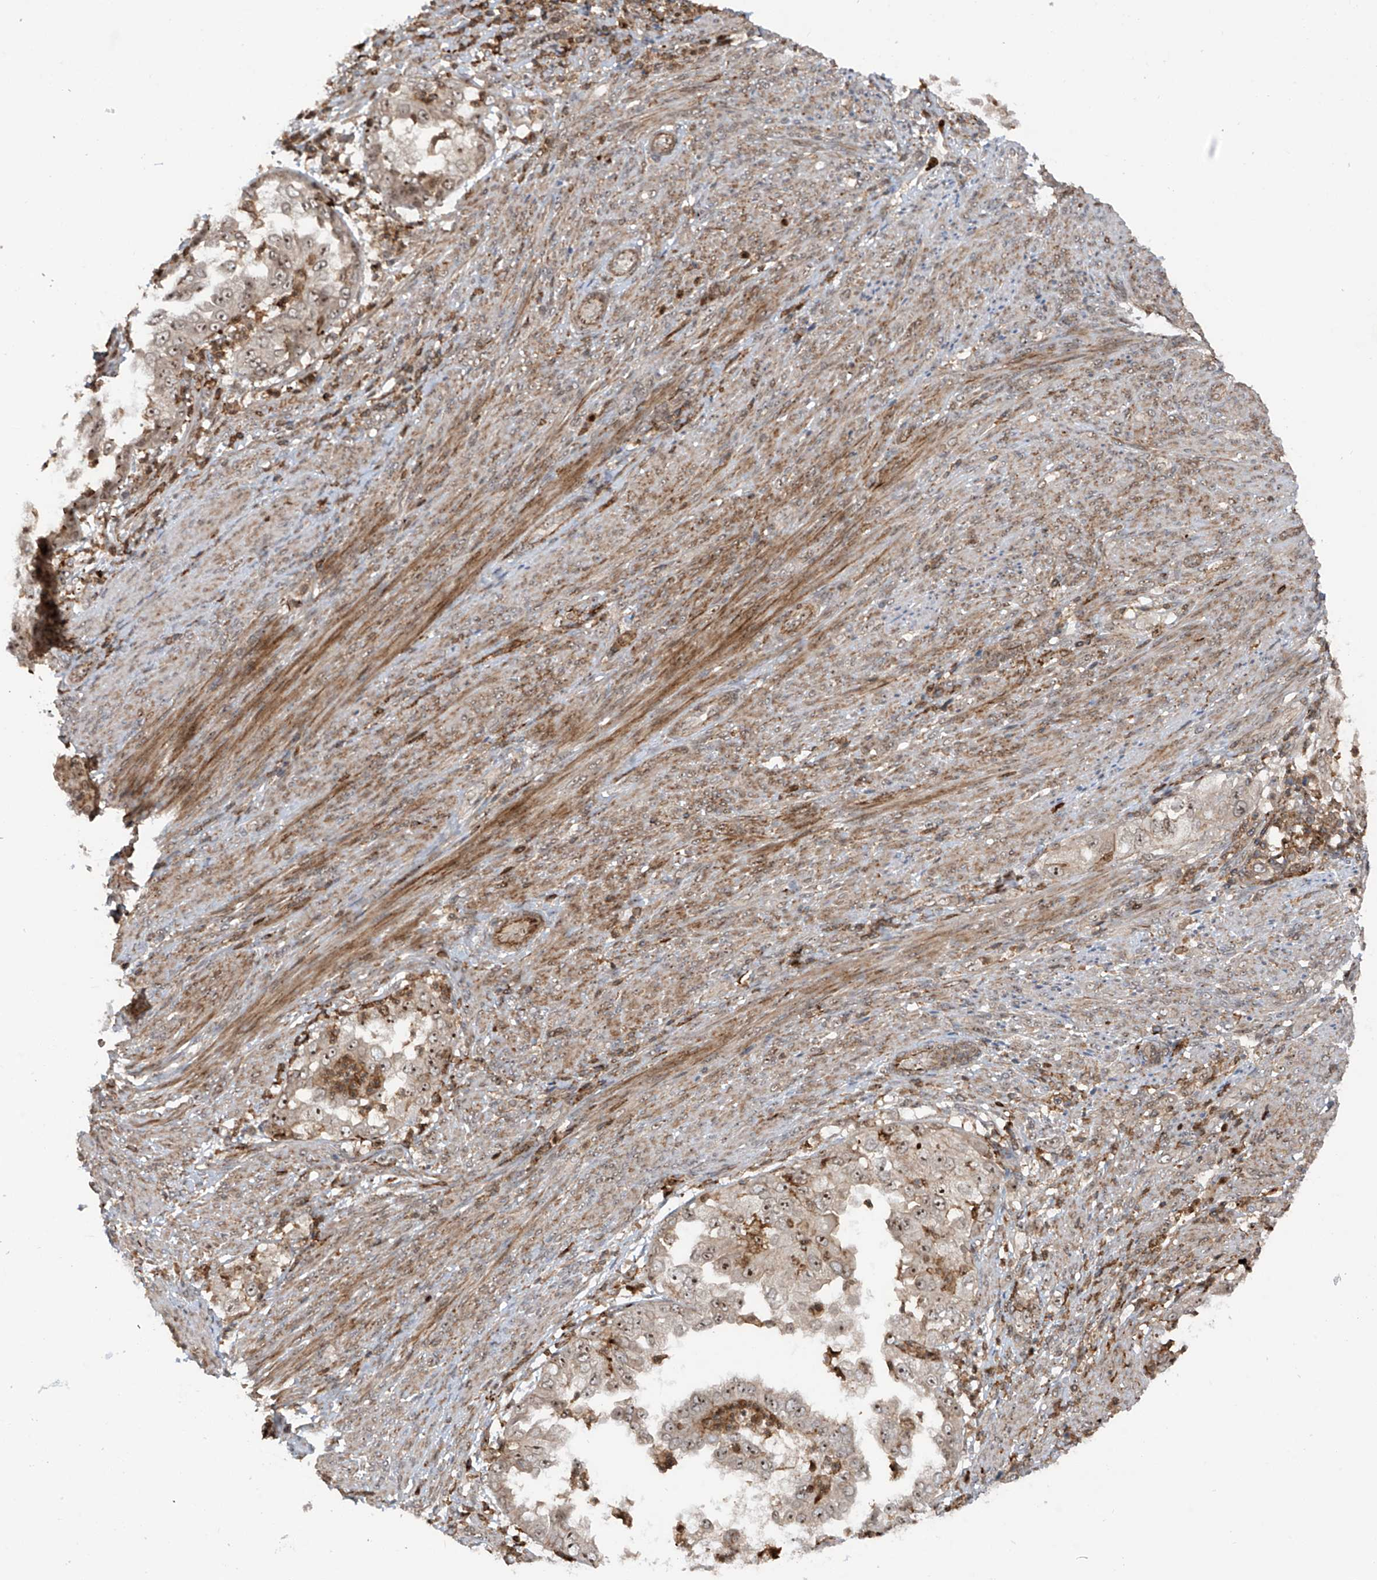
{"staining": {"intensity": "moderate", "quantity": ">75%", "location": "nuclear"}, "tissue": "endometrial cancer", "cell_type": "Tumor cells", "image_type": "cancer", "snomed": [{"axis": "morphology", "description": "Adenocarcinoma, NOS"}, {"axis": "topography", "description": "Endometrium"}], "caption": "Human endometrial cancer (adenocarcinoma) stained with a protein marker reveals moderate staining in tumor cells.", "gene": "REPIN1", "patient": {"sex": "female", "age": 85}}